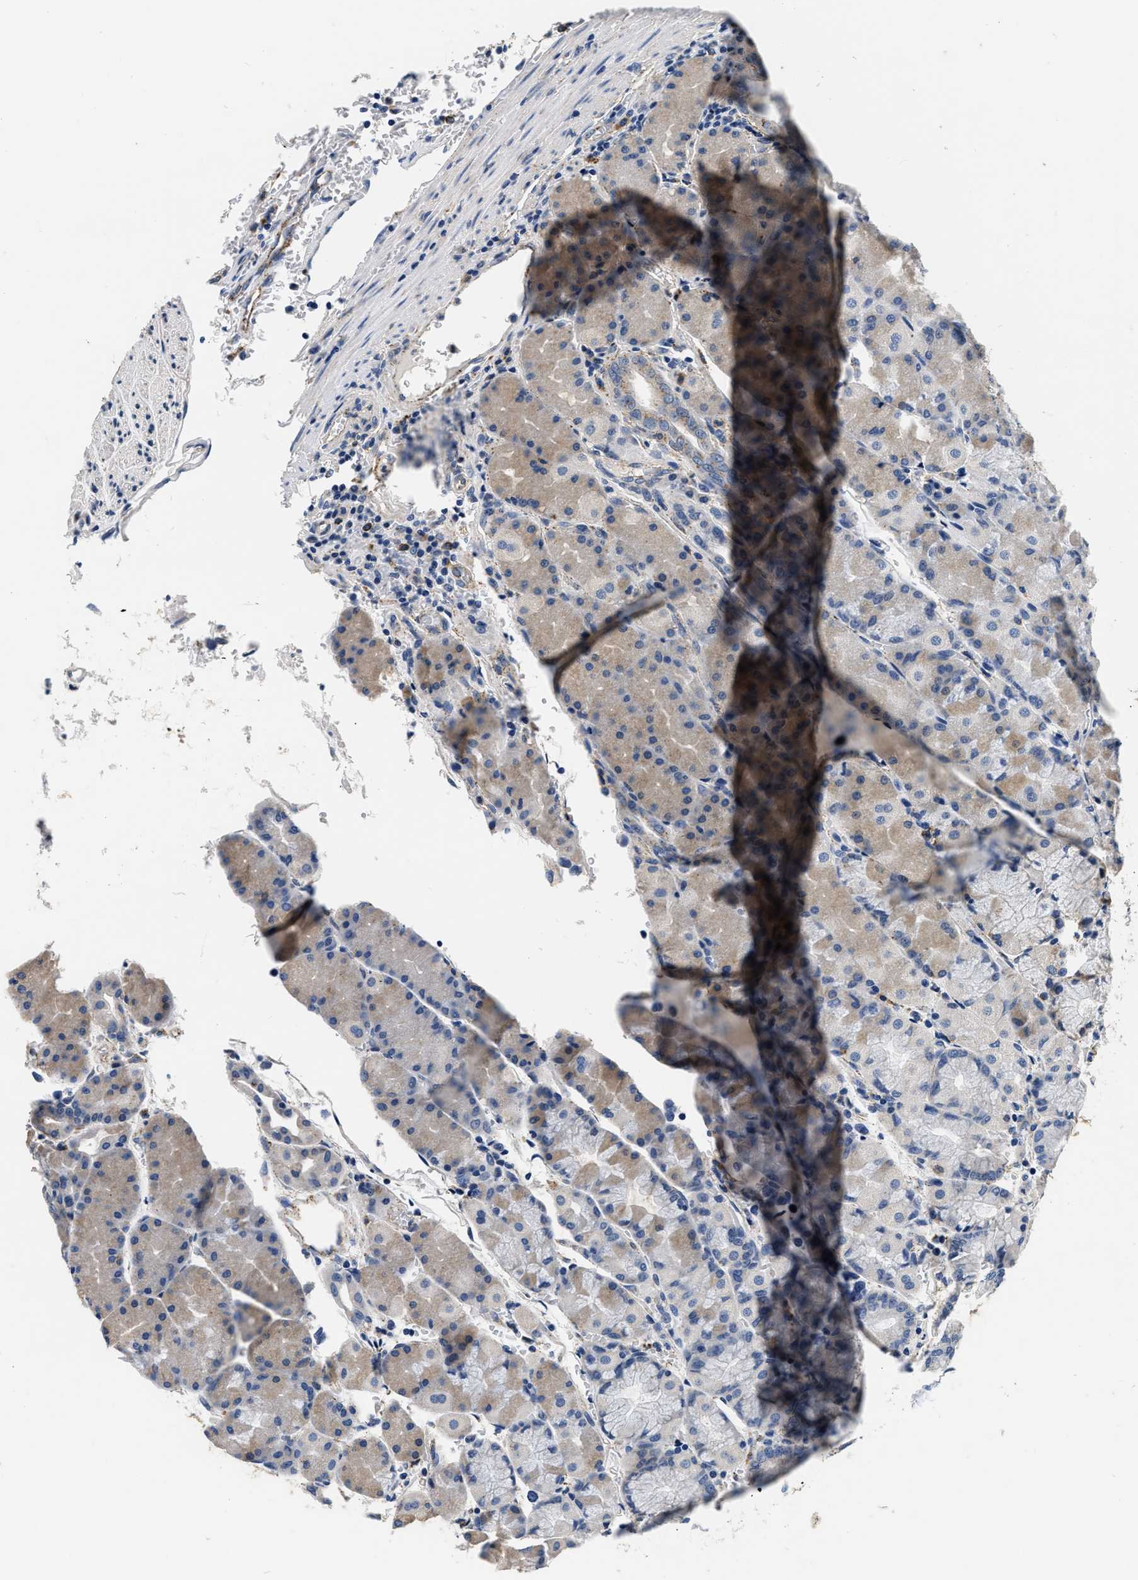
{"staining": {"intensity": "moderate", "quantity": "<25%", "location": "cytoplasmic/membranous"}, "tissue": "stomach", "cell_type": "Glandular cells", "image_type": "normal", "snomed": [{"axis": "morphology", "description": "Normal tissue, NOS"}, {"axis": "morphology", "description": "Carcinoid, malignant, NOS"}, {"axis": "topography", "description": "Stomach, upper"}], "caption": "Immunohistochemistry micrograph of normal stomach: stomach stained using immunohistochemistry (IHC) displays low levels of moderate protein expression localized specifically in the cytoplasmic/membranous of glandular cells, appearing as a cytoplasmic/membranous brown color.", "gene": "GRN", "patient": {"sex": "male", "age": 39}}